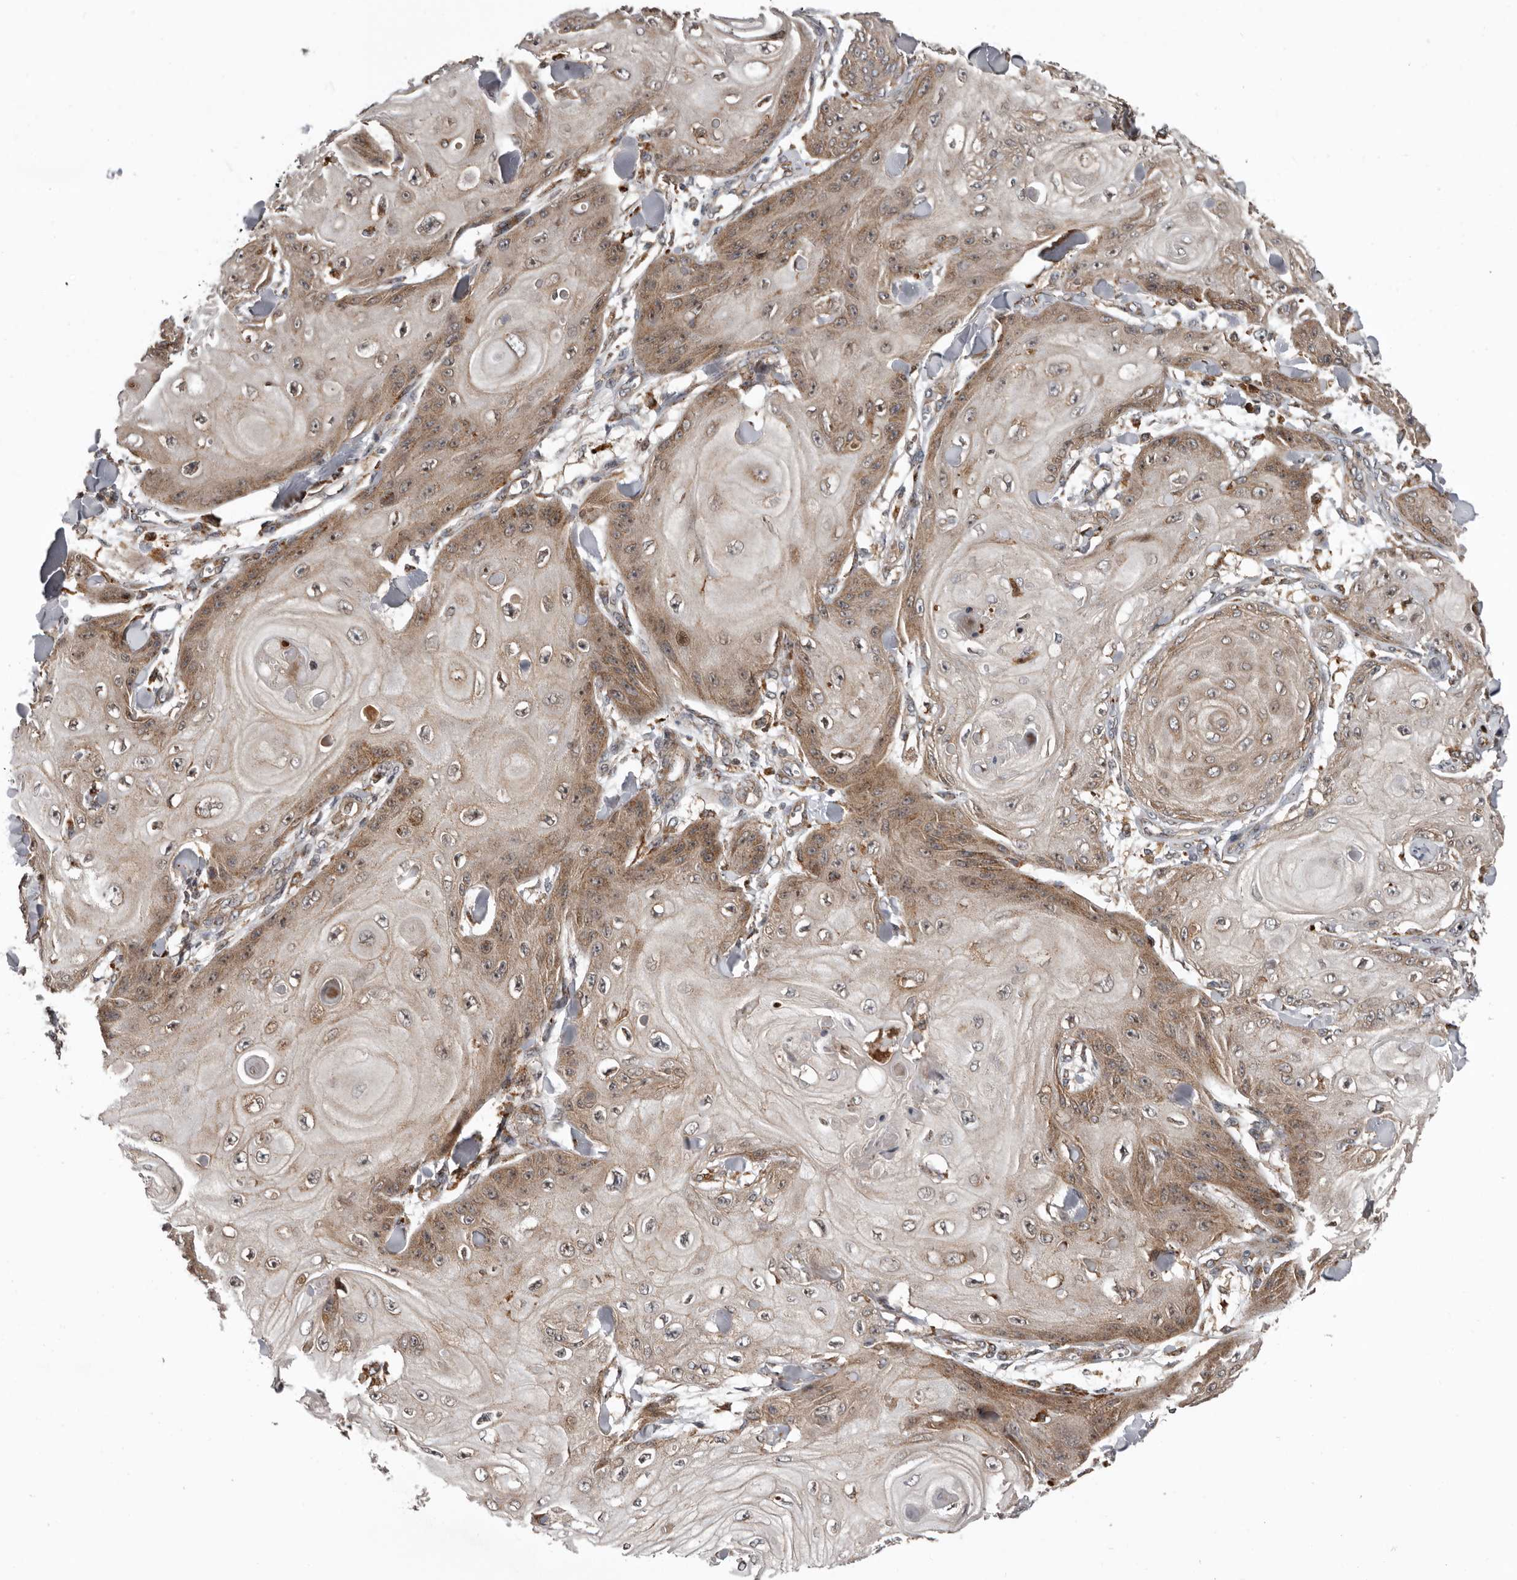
{"staining": {"intensity": "moderate", "quantity": ">75%", "location": "cytoplasmic/membranous"}, "tissue": "skin cancer", "cell_type": "Tumor cells", "image_type": "cancer", "snomed": [{"axis": "morphology", "description": "Squamous cell carcinoma, NOS"}, {"axis": "topography", "description": "Skin"}], "caption": "Immunohistochemical staining of human skin squamous cell carcinoma exhibits moderate cytoplasmic/membranous protein expression in about >75% of tumor cells.", "gene": "FGFR4", "patient": {"sex": "male", "age": 74}}